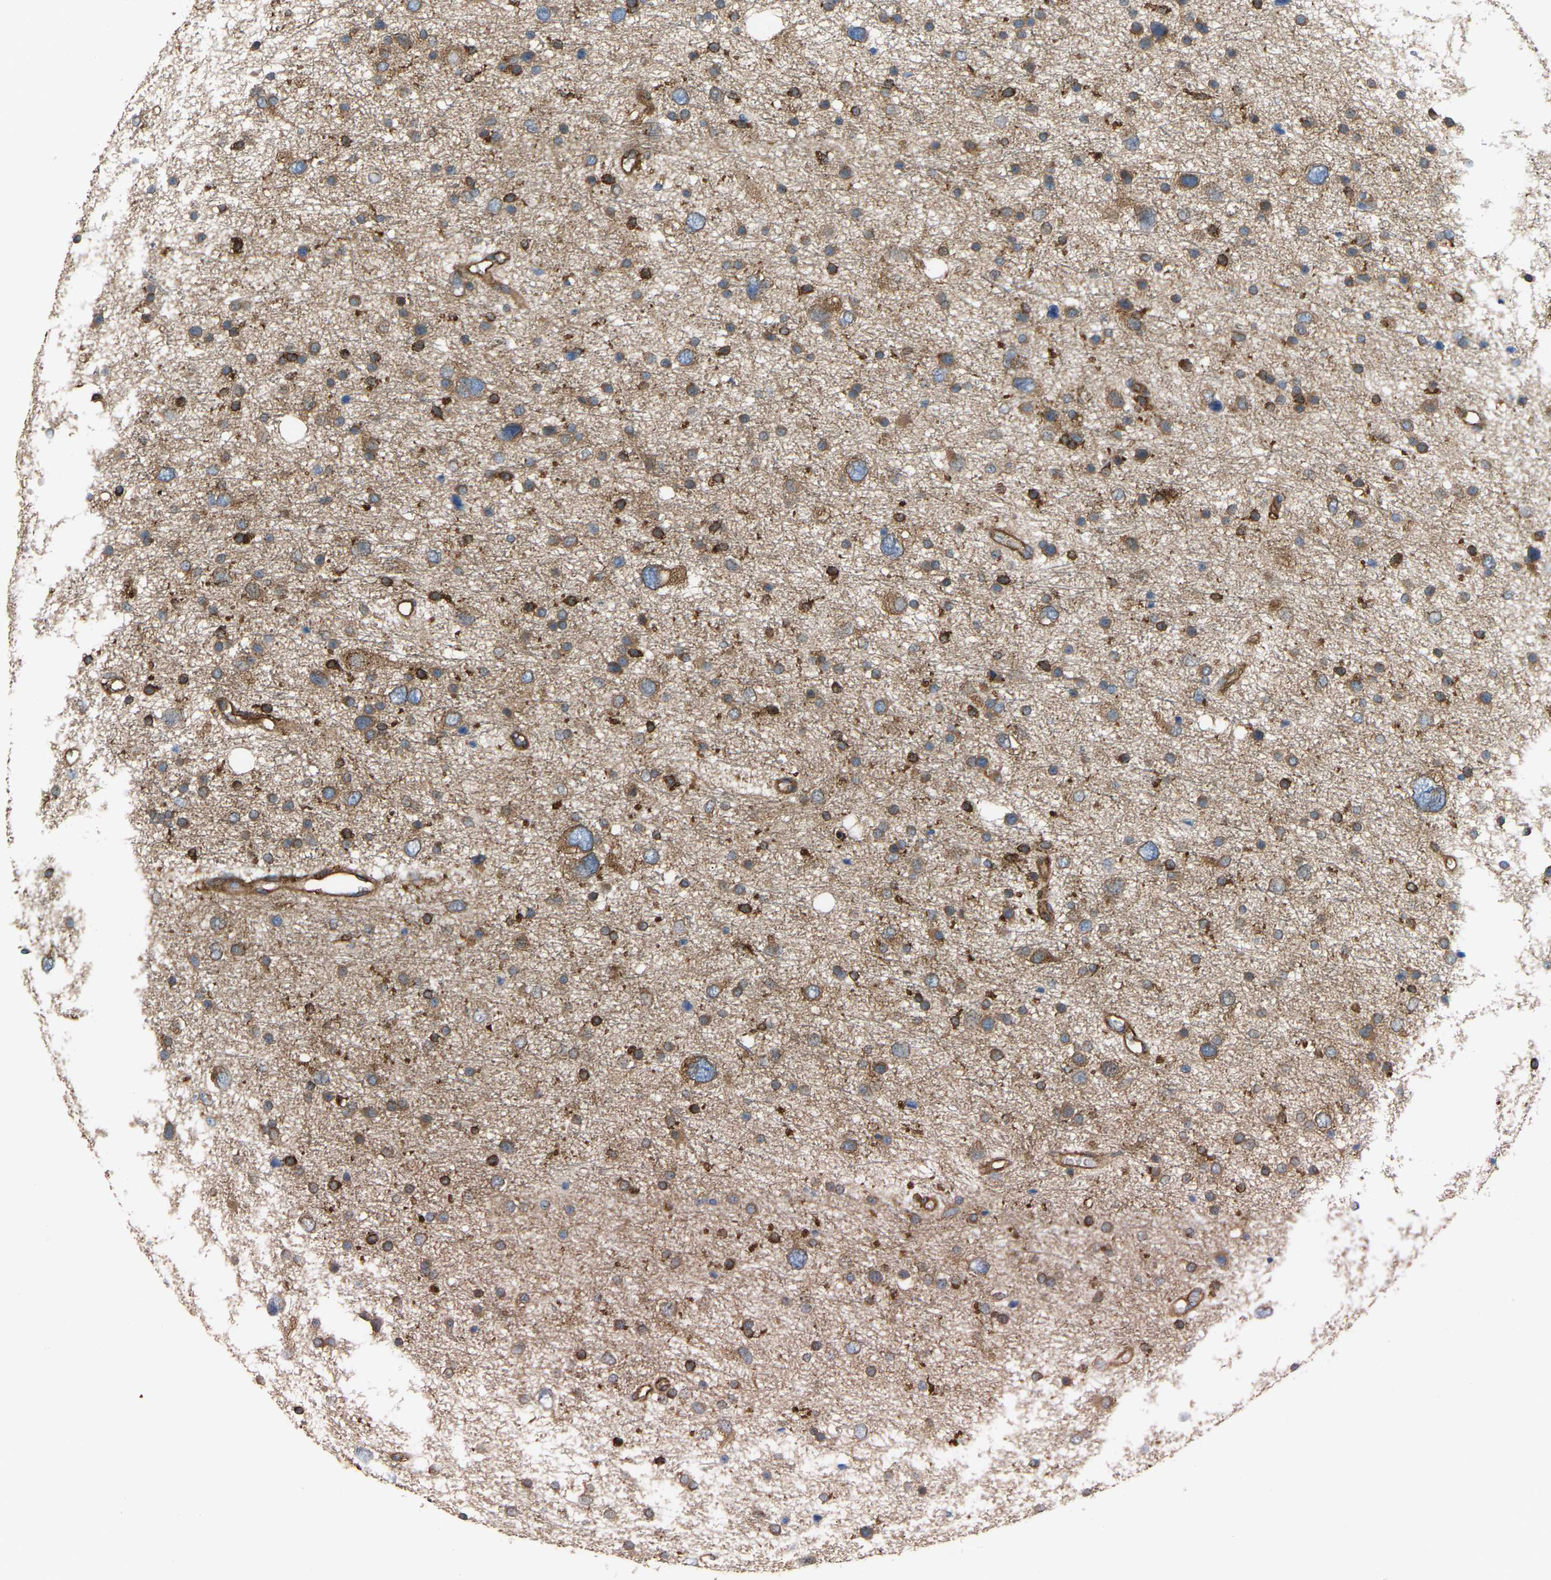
{"staining": {"intensity": "strong", "quantity": "25%-75%", "location": "cytoplasmic/membranous"}, "tissue": "glioma", "cell_type": "Tumor cells", "image_type": "cancer", "snomed": [{"axis": "morphology", "description": "Glioma, malignant, Low grade"}, {"axis": "topography", "description": "Brain"}], "caption": "Malignant glioma (low-grade) tissue shows strong cytoplasmic/membranous expression in about 25%-75% of tumor cells, visualized by immunohistochemistry.", "gene": "PICALM", "patient": {"sex": "female", "age": 37}}